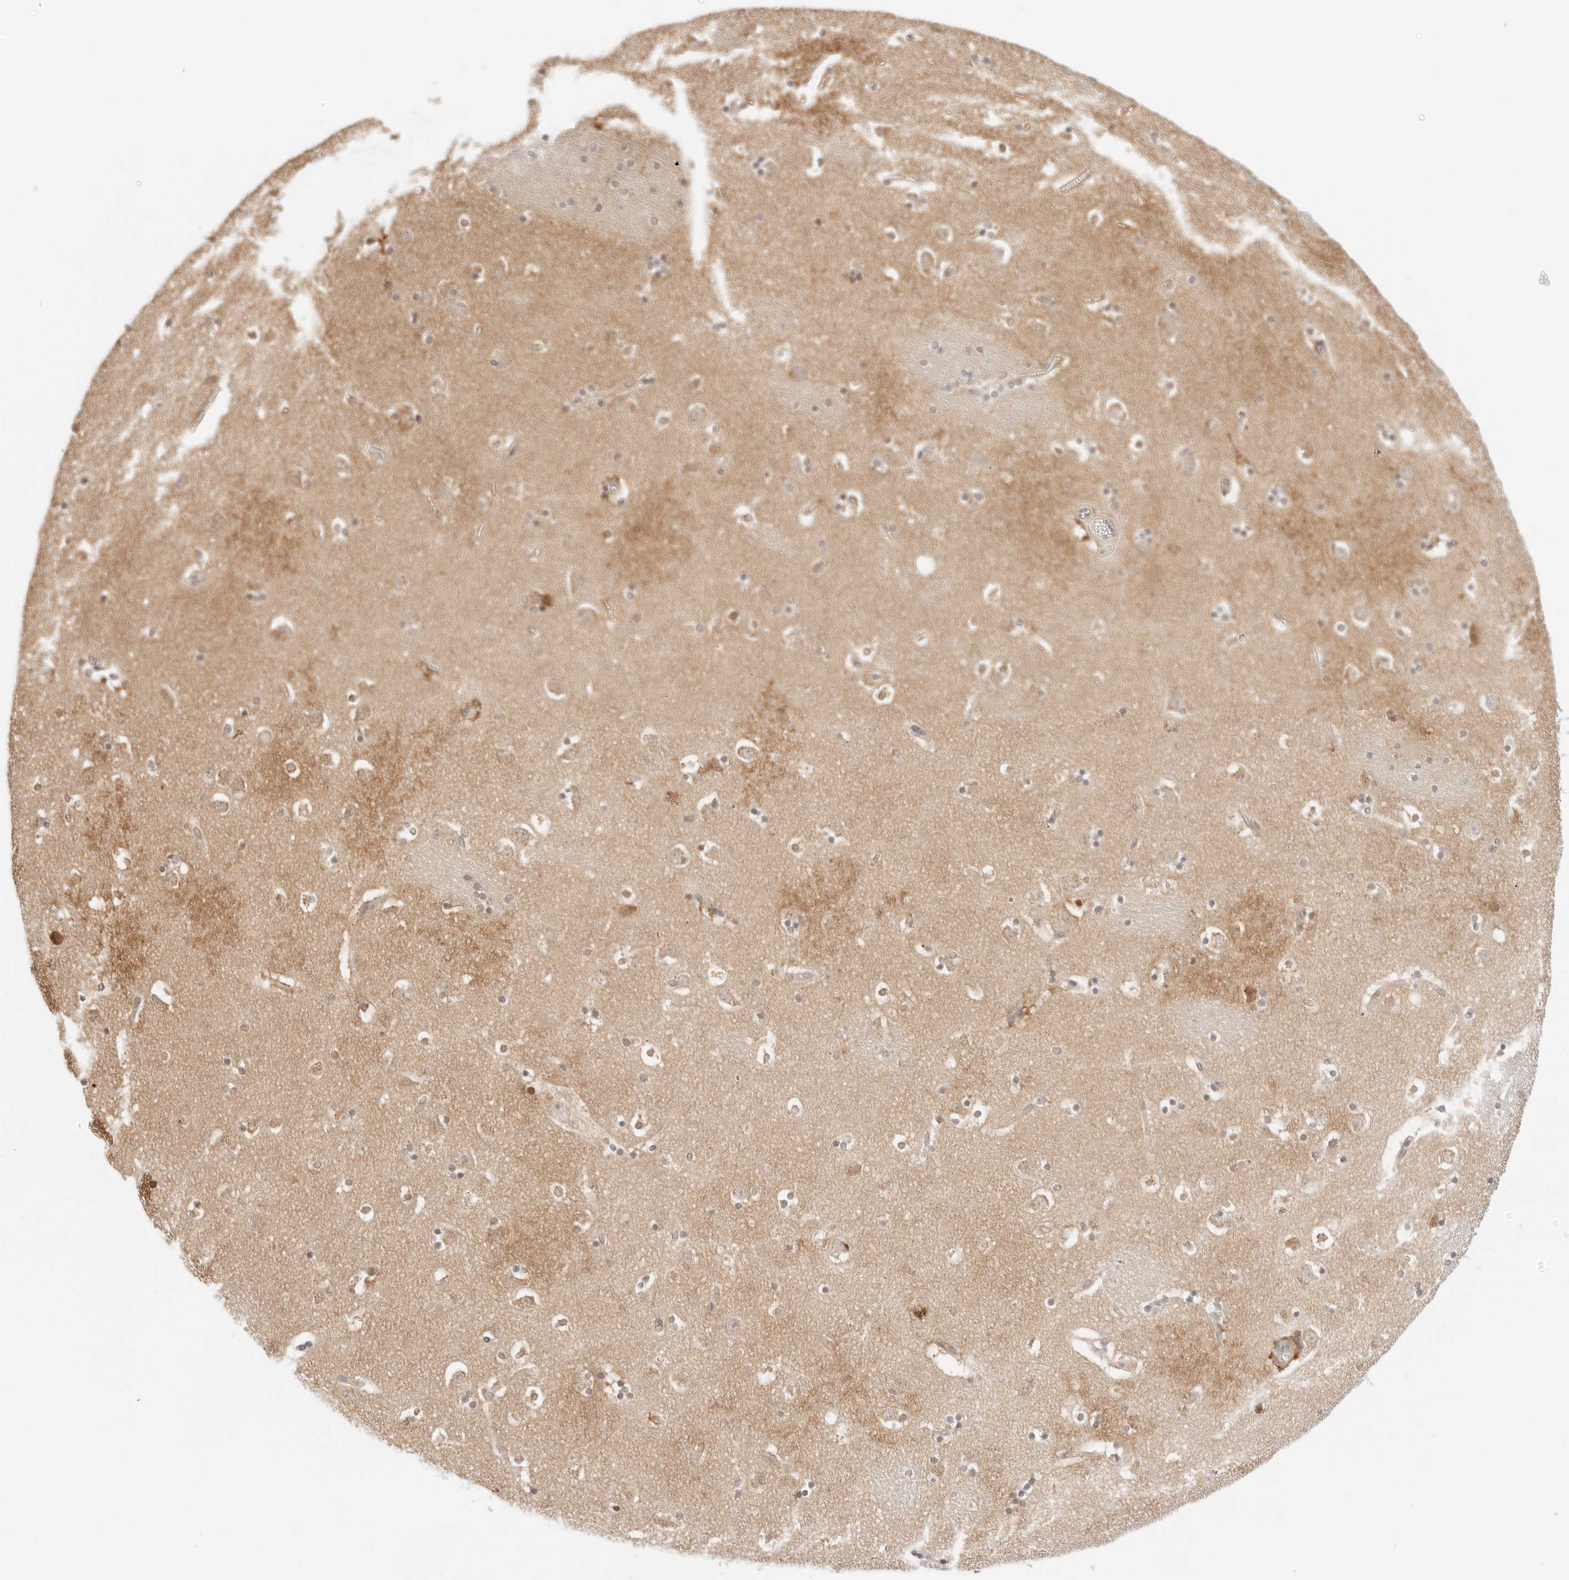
{"staining": {"intensity": "moderate", "quantity": "<25%", "location": "cytoplasmic/membranous"}, "tissue": "caudate", "cell_type": "Glial cells", "image_type": "normal", "snomed": [{"axis": "morphology", "description": "Normal tissue, NOS"}, {"axis": "topography", "description": "Lateral ventricle wall"}], "caption": "Immunohistochemical staining of benign human caudate demonstrates low levels of moderate cytoplasmic/membranous expression in approximately <25% of glial cells.", "gene": "ERO1B", "patient": {"sex": "male", "age": 45}}